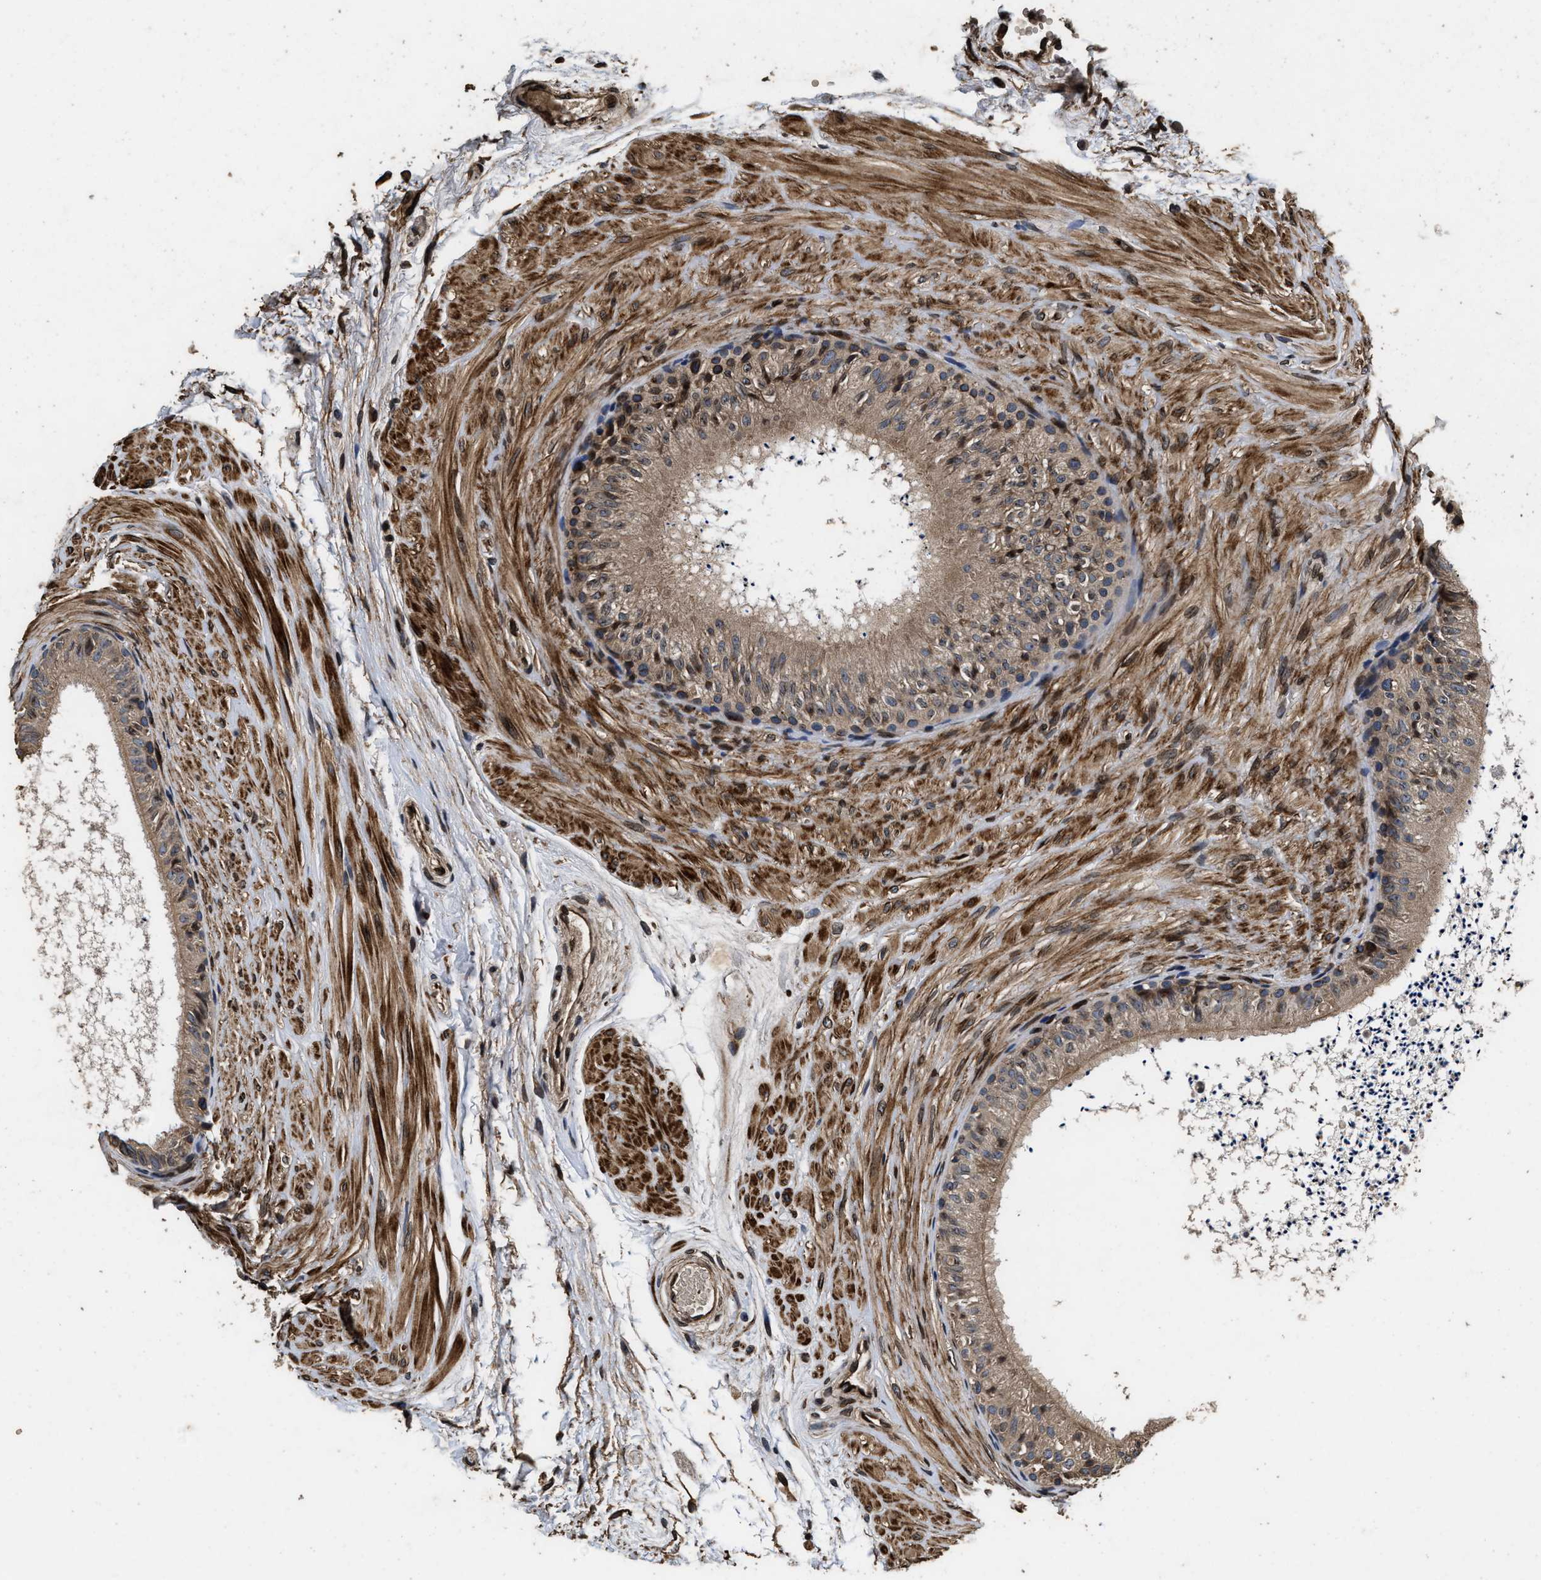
{"staining": {"intensity": "strong", "quantity": "25%-75%", "location": "cytoplasmic/membranous"}, "tissue": "epididymis", "cell_type": "Glandular cells", "image_type": "normal", "snomed": [{"axis": "morphology", "description": "Normal tissue, NOS"}, {"axis": "topography", "description": "Epididymis"}], "caption": "High-power microscopy captured an immunohistochemistry (IHC) micrograph of benign epididymis, revealing strong cytoplasmic/membranous expression in about 25%-75% of glandular cells. (Brightfield microscopy of DAB IHC at high magnification).", "gene": "ACCS", "patient": {"sex": "male", "age": 56}}